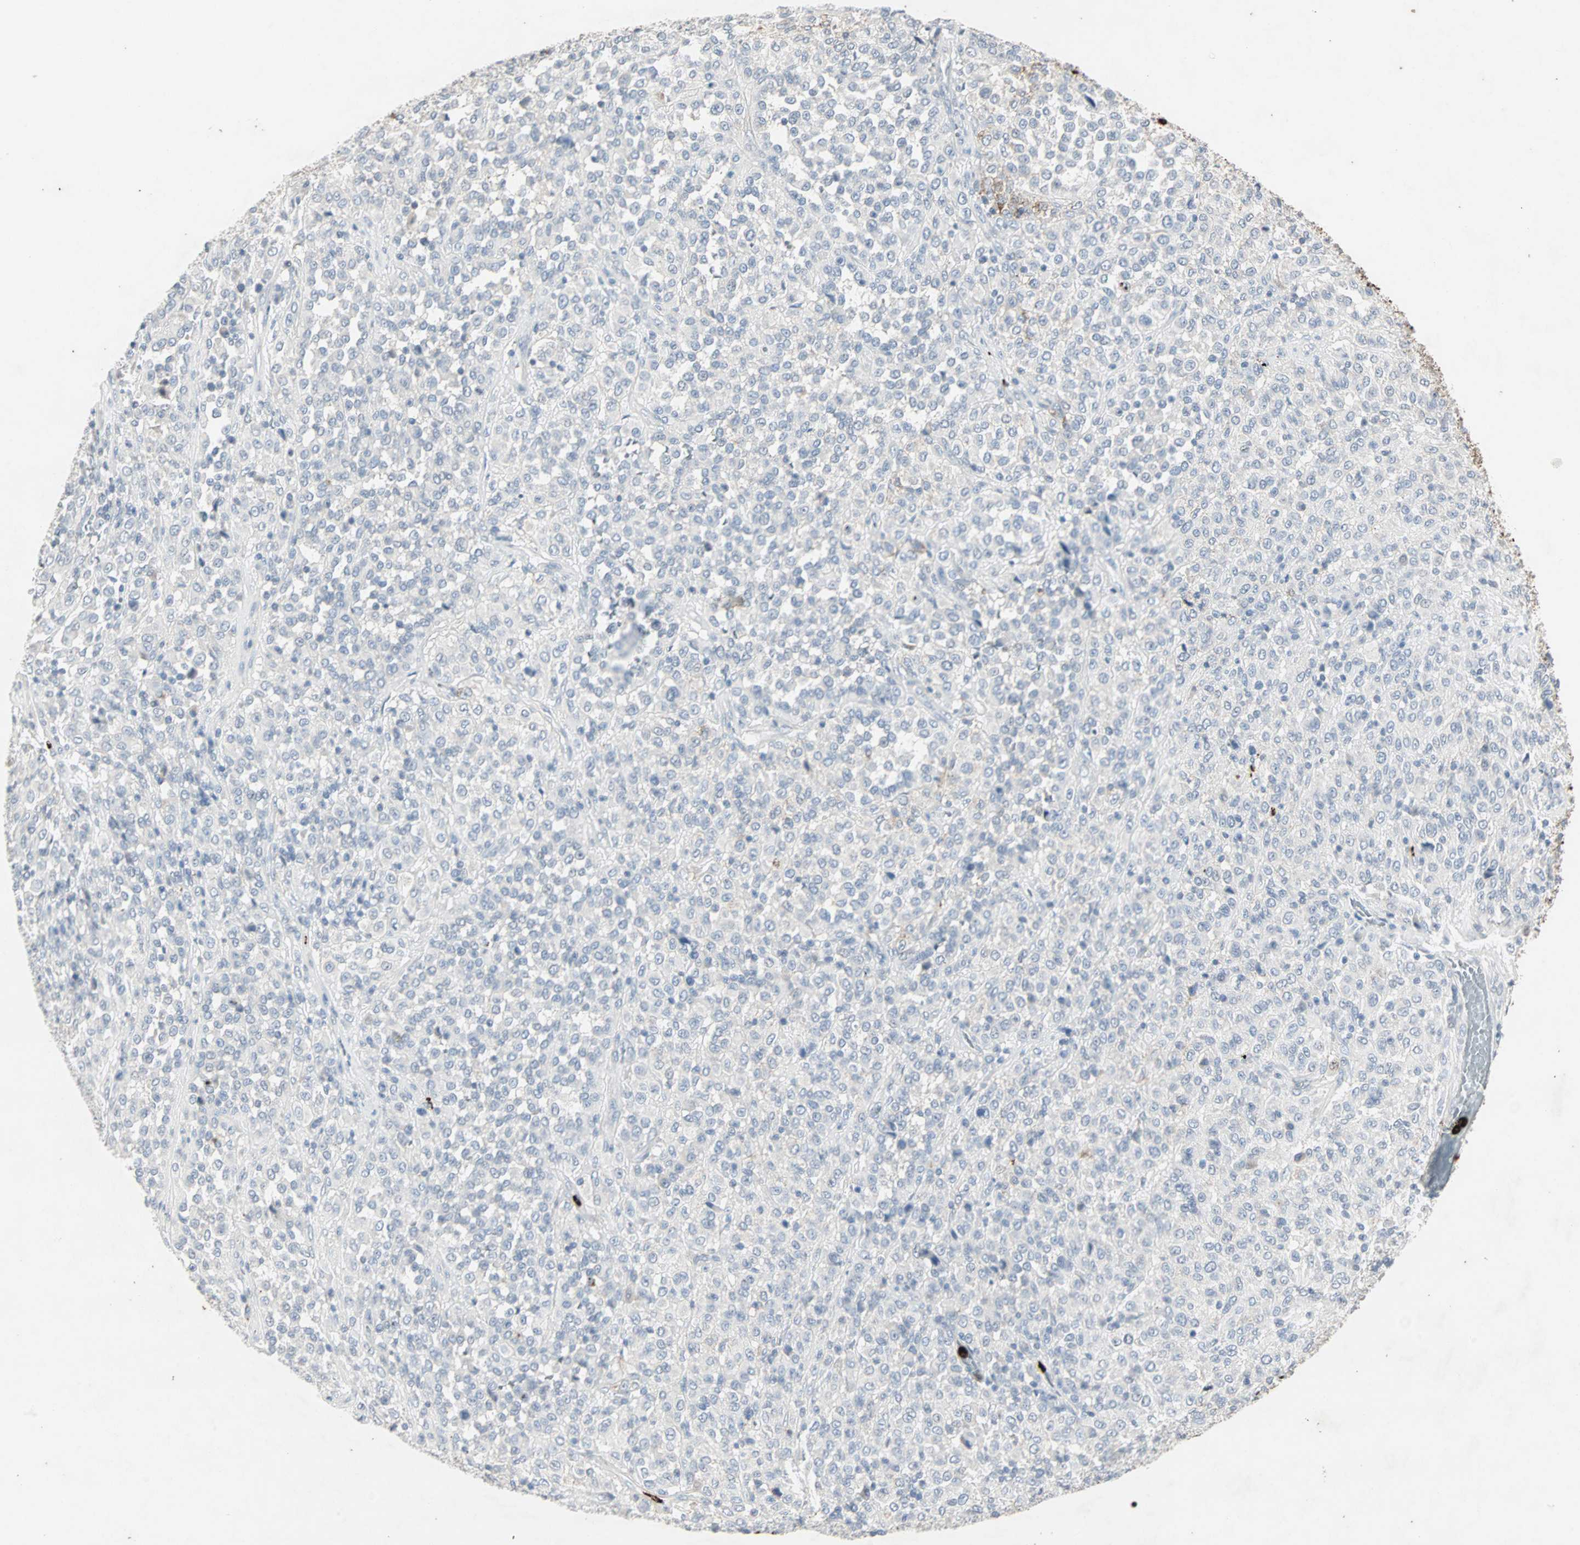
{"staining": {"intensity": "negative", "quantity": "none", "location": "none"}, "tissue": "melanoma", "cell_type": "Tumor cells", "image_type": "cancer", "snomed": [{"axis": "morphology", "description": "Malignant melanoma, Metastatic site"}, {"axis": "topography", "description": "Pancreas"}], "caption": "DAB (3,3'-diaminobenzidine) immunohistochemical staining of human malignant melanoma (metastatic site) exhibits no significant staining in tumor cells.", "gene": "CEACAM6", "patient": {"sex": "female", "age": 30}}